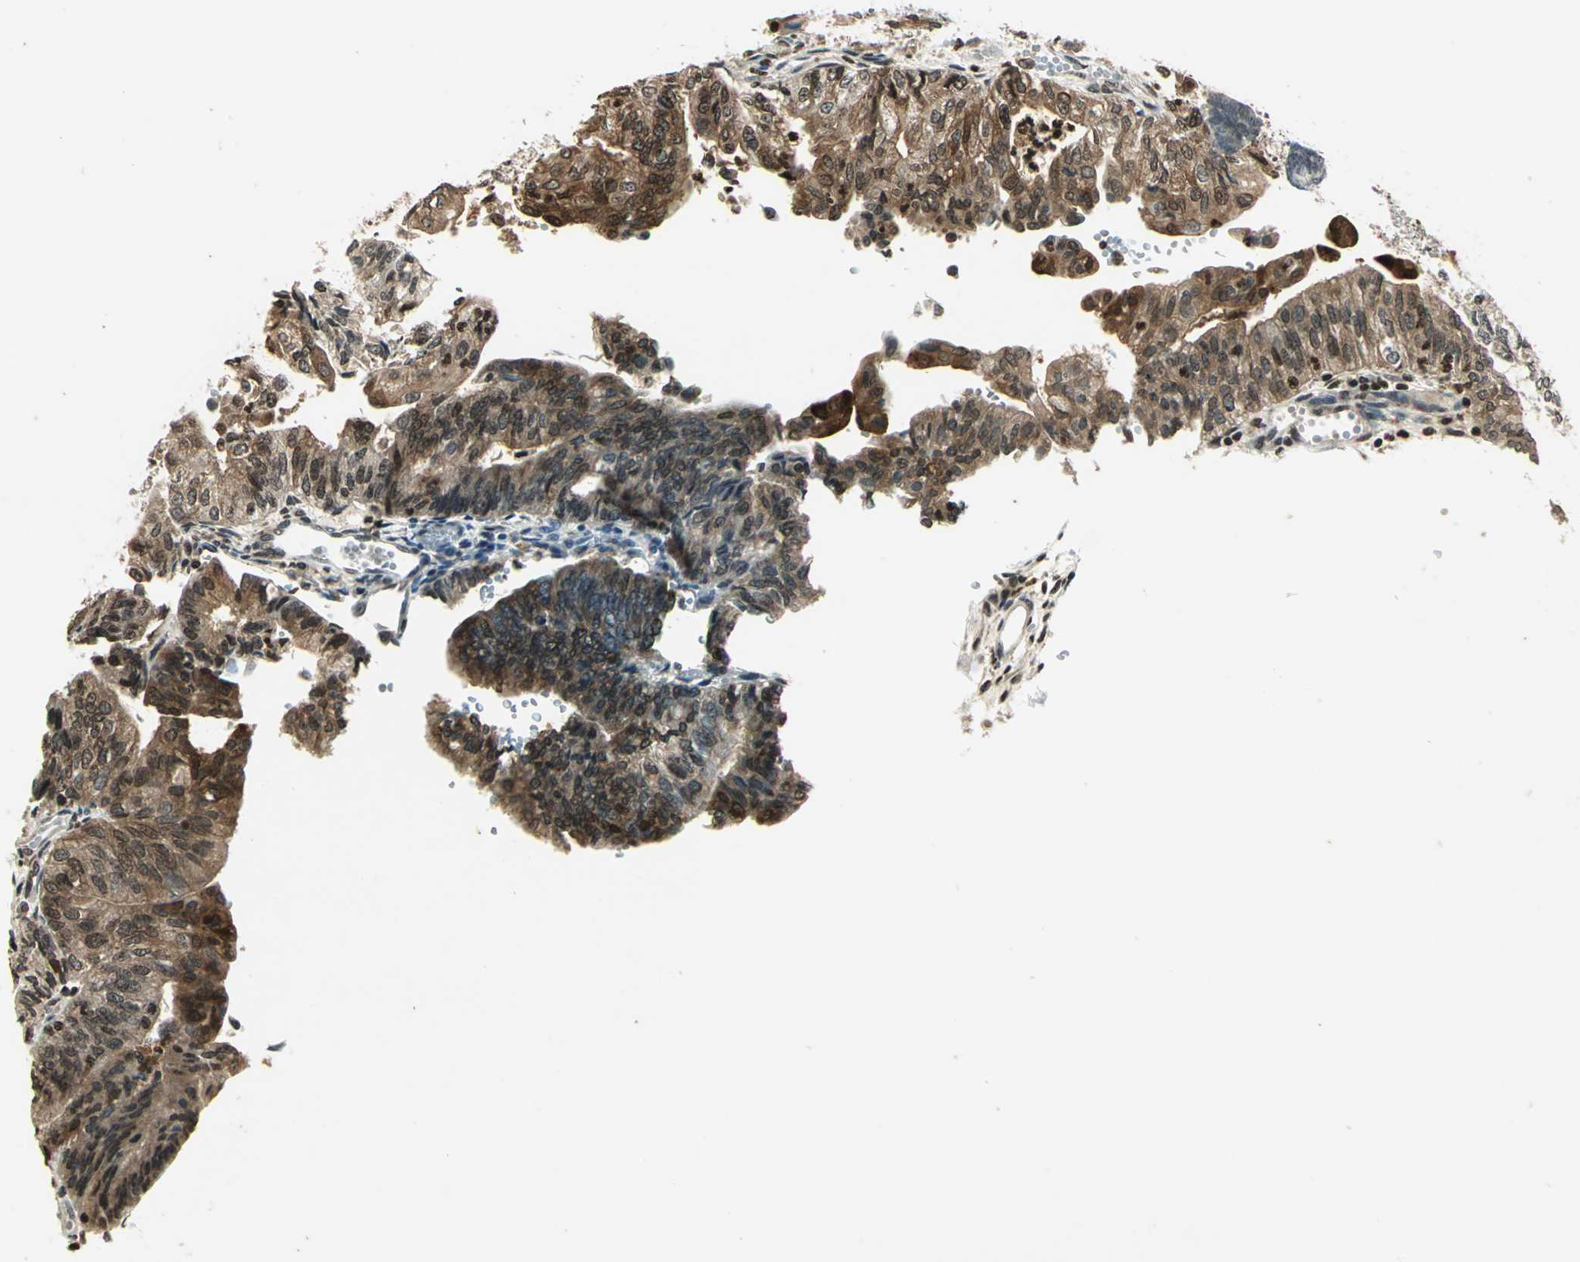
{"staining": {"intensity": "moderate", "quantity": ">75%", "location": "cytoplasmic/membranous,nuclear"}, "tissue": "endometrial cancer", "cell_type": "Tumor cells", "image_type": "cancer", "snomed": [{"axis": "morphology", "description": "Adenocarcinoma, NOS"}, {"axis": "topography", "description": "Endometrium"}], "caption": "Immunohistochemical staining of human adenocarcinoma (endometrial) exhibits medium levels of moderate cytoplasmic/membranous and nuclear expression in approximately >75% of tumor cells. The staining is performed using DAB (3,3'-diaminobenzidine) brown chromogen to label protein expression. The nuclei are counter-stained blue using hematoxylin.", "gene": "LGALS3", "patient": {"sex": "female", "age": 59}}